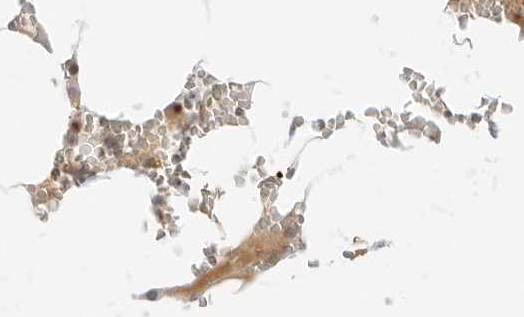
{"staining": {"intensity": "strong", "quantity": "<25%", "location": "nuclear"}, "tissue": "bone marrow", "cell_type": "Hematopoietic cells", "image_type": "normal", "snomed": [{"axis": "morphology", "description": "Normal tissue, NOS"}, {"axis": "topography", "description": "Bone marrow"}], "caption": "High-magnification brightfield microscopy of unremarkable bone marrow stained with DAB (brown) and counterstained with hematoxylin (blue). hematopoietic cells exhibit strong nuclear staining is identified in about<25% of cells. (DAB IHC with brightfield microscopy, high magnification).", "gene": "HIPK3", "patient": {"sex": "male", "age": 70}}